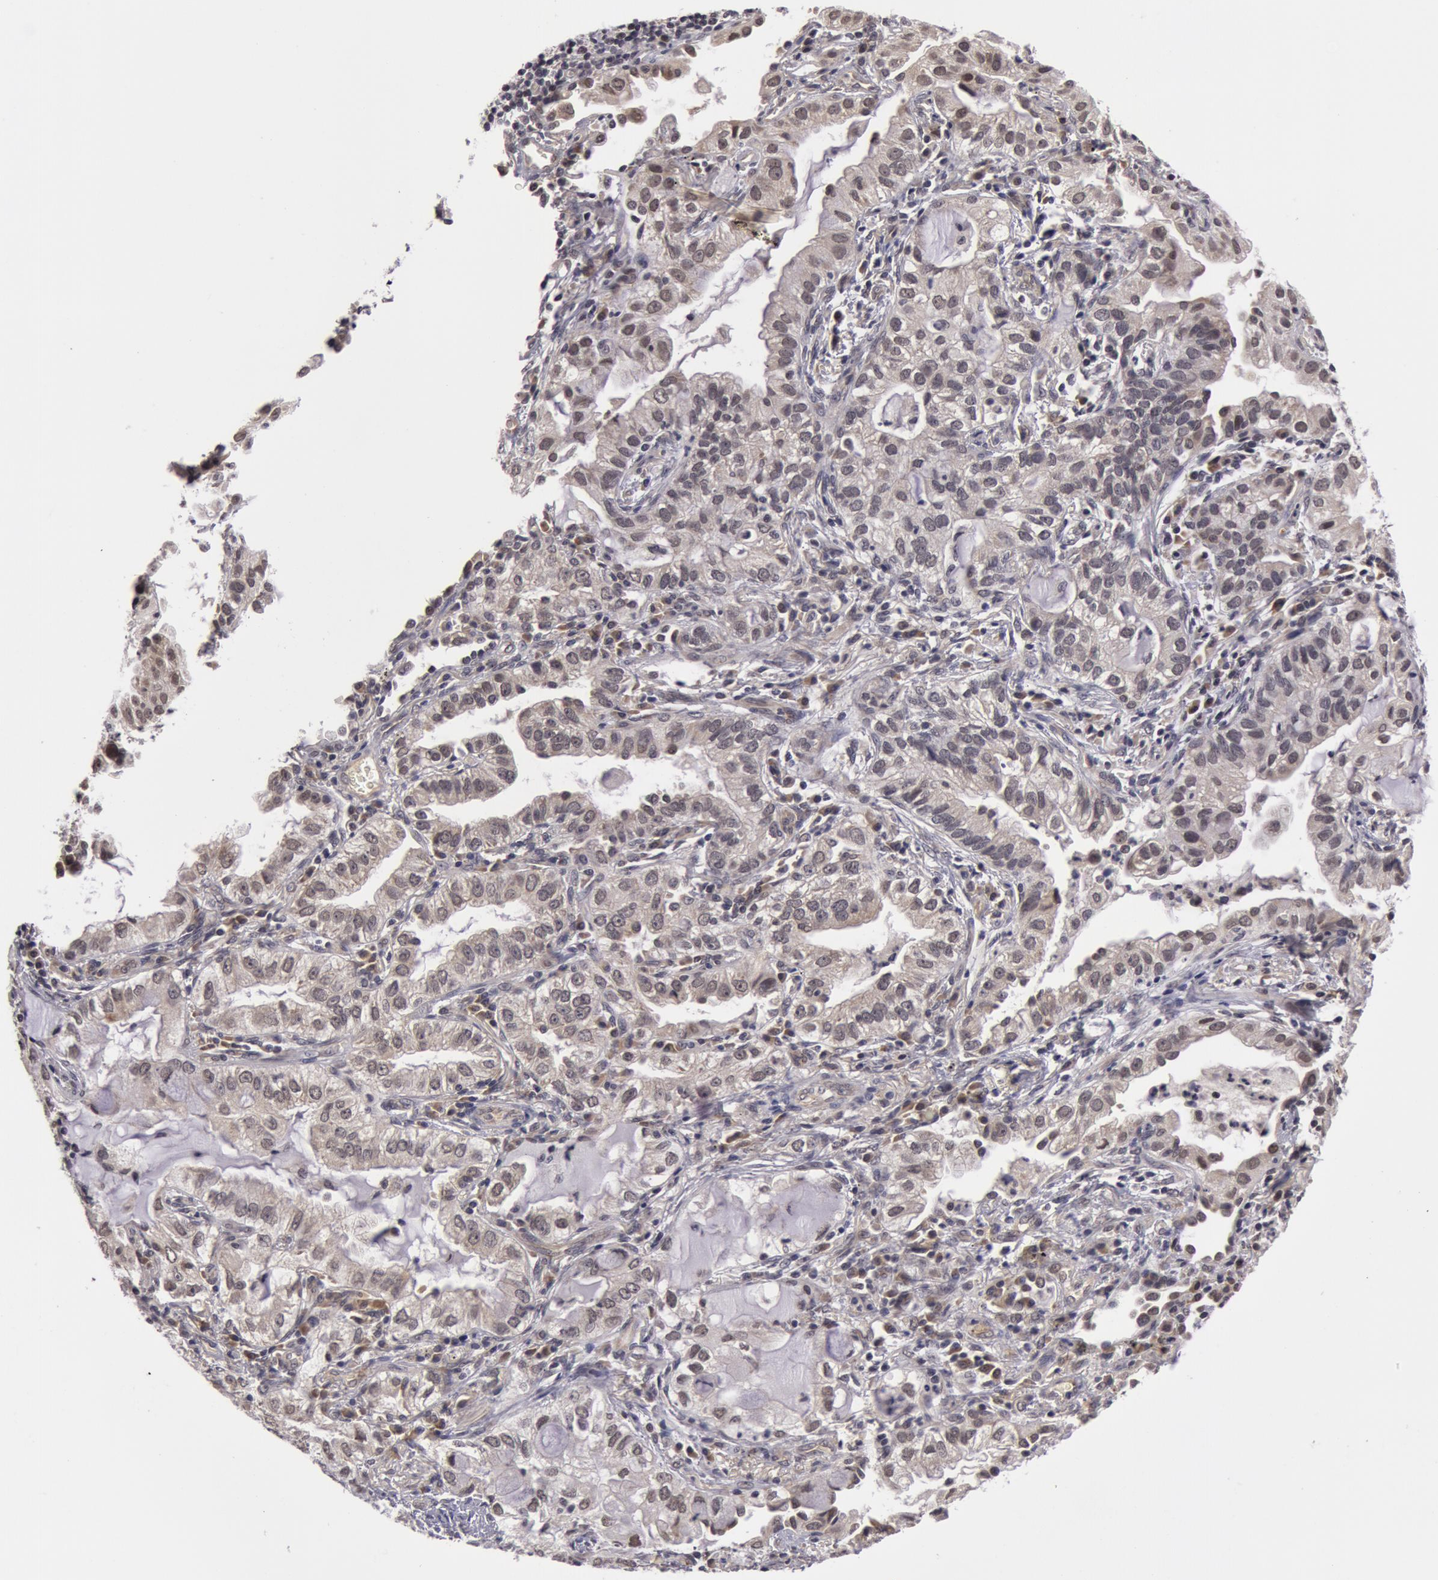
{"staining": {"intensity": "negative", "quantity": "none", "location": "none"}, "tissue": "lung cancer", "cell_type": "Tumor cells", "image_type": "cancer", "snomed": [{"axis": "morphology", "description": "Adenocarcinoma, NOS"}, {"axis": "topography", "description": "Lung"}], "caption": "IHC photomicrograph of adenocarcinoma (lung) stained for a protein (brown), which shows no staining in tumor cells.", "gene": "SYTL4", "patient": {"sex": "female", "age": 50}}